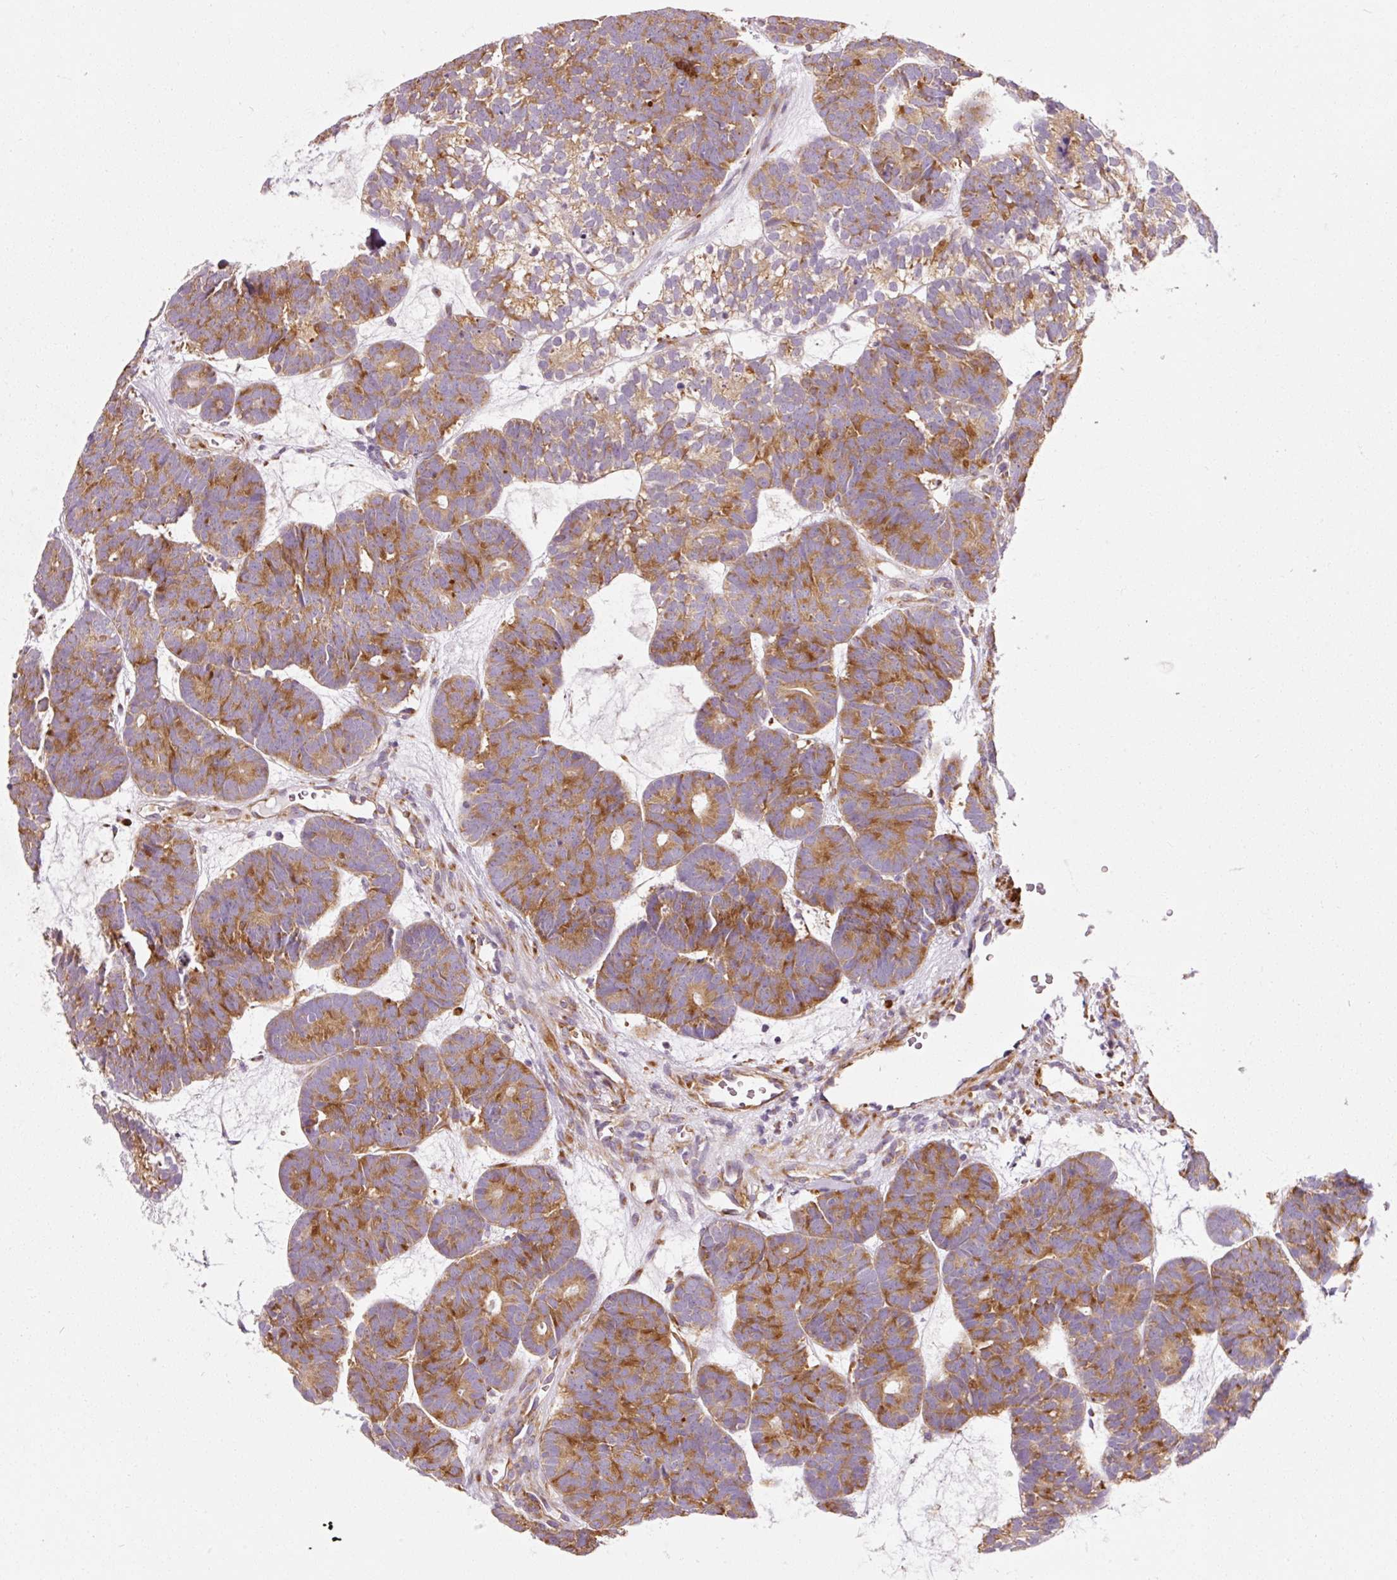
{"staining": {"intensity": "strong", "quantity": ">75%", "location": "cytoplasmic/membranous"}, "tissue": "head and neck cancer", "cell_type": "Tumor cells", "image_type": "cancer", "snomed": [{"axis": "morphology", "description": "Adenocarcinoma, NOS"}, {"axis": "topography", "description": "Head-Neck"}], "caption": "Head and neck adenocarcinoma stained for a protein (brown) displays strong cytoplasmic/membranous positive expression in about >75% of tumor cells.", "gene": "RPL10A", "patient": {"sex": "female", "age": 81}}